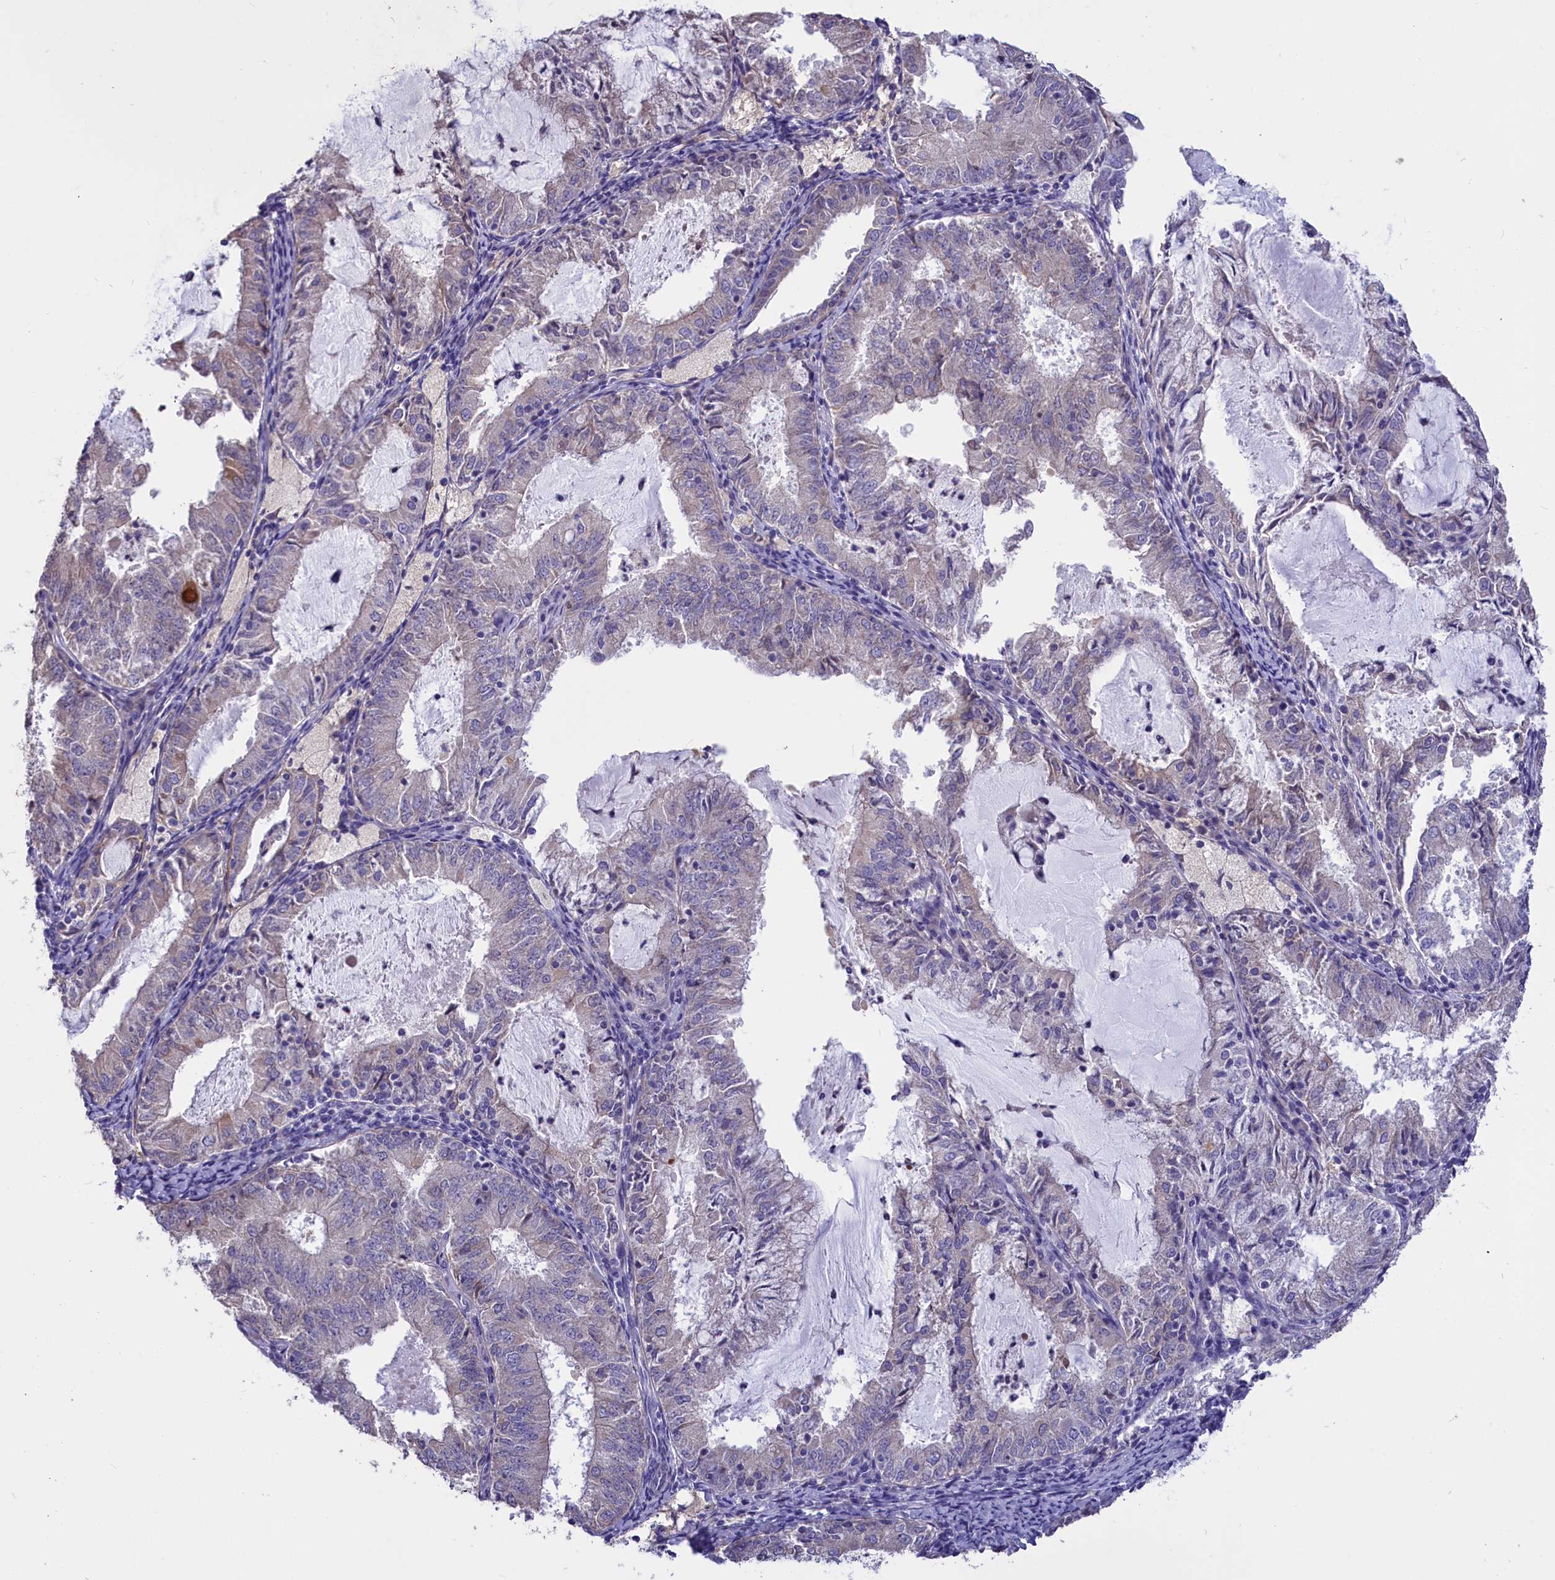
{"staining": {"intensity": "negative", "quantity": "none", "location": "none"}, "tissue": "endometrial cancer", "cell_type": "Tumor cells", "image_type": "cancer", "snomed": [{"axis": "morphology", "description": "Adenocarcinoma, NOS"}, {"axis": "topography", "description": "Endometrium"}], "caption": "The immunohistochemistry (IHC) micrograph has no significant expression in tumor cells of adenocarcinoma (endometrial) tissue.", "gene": "CYP2U1", "patient": {"sex": "female", "age": 57}}